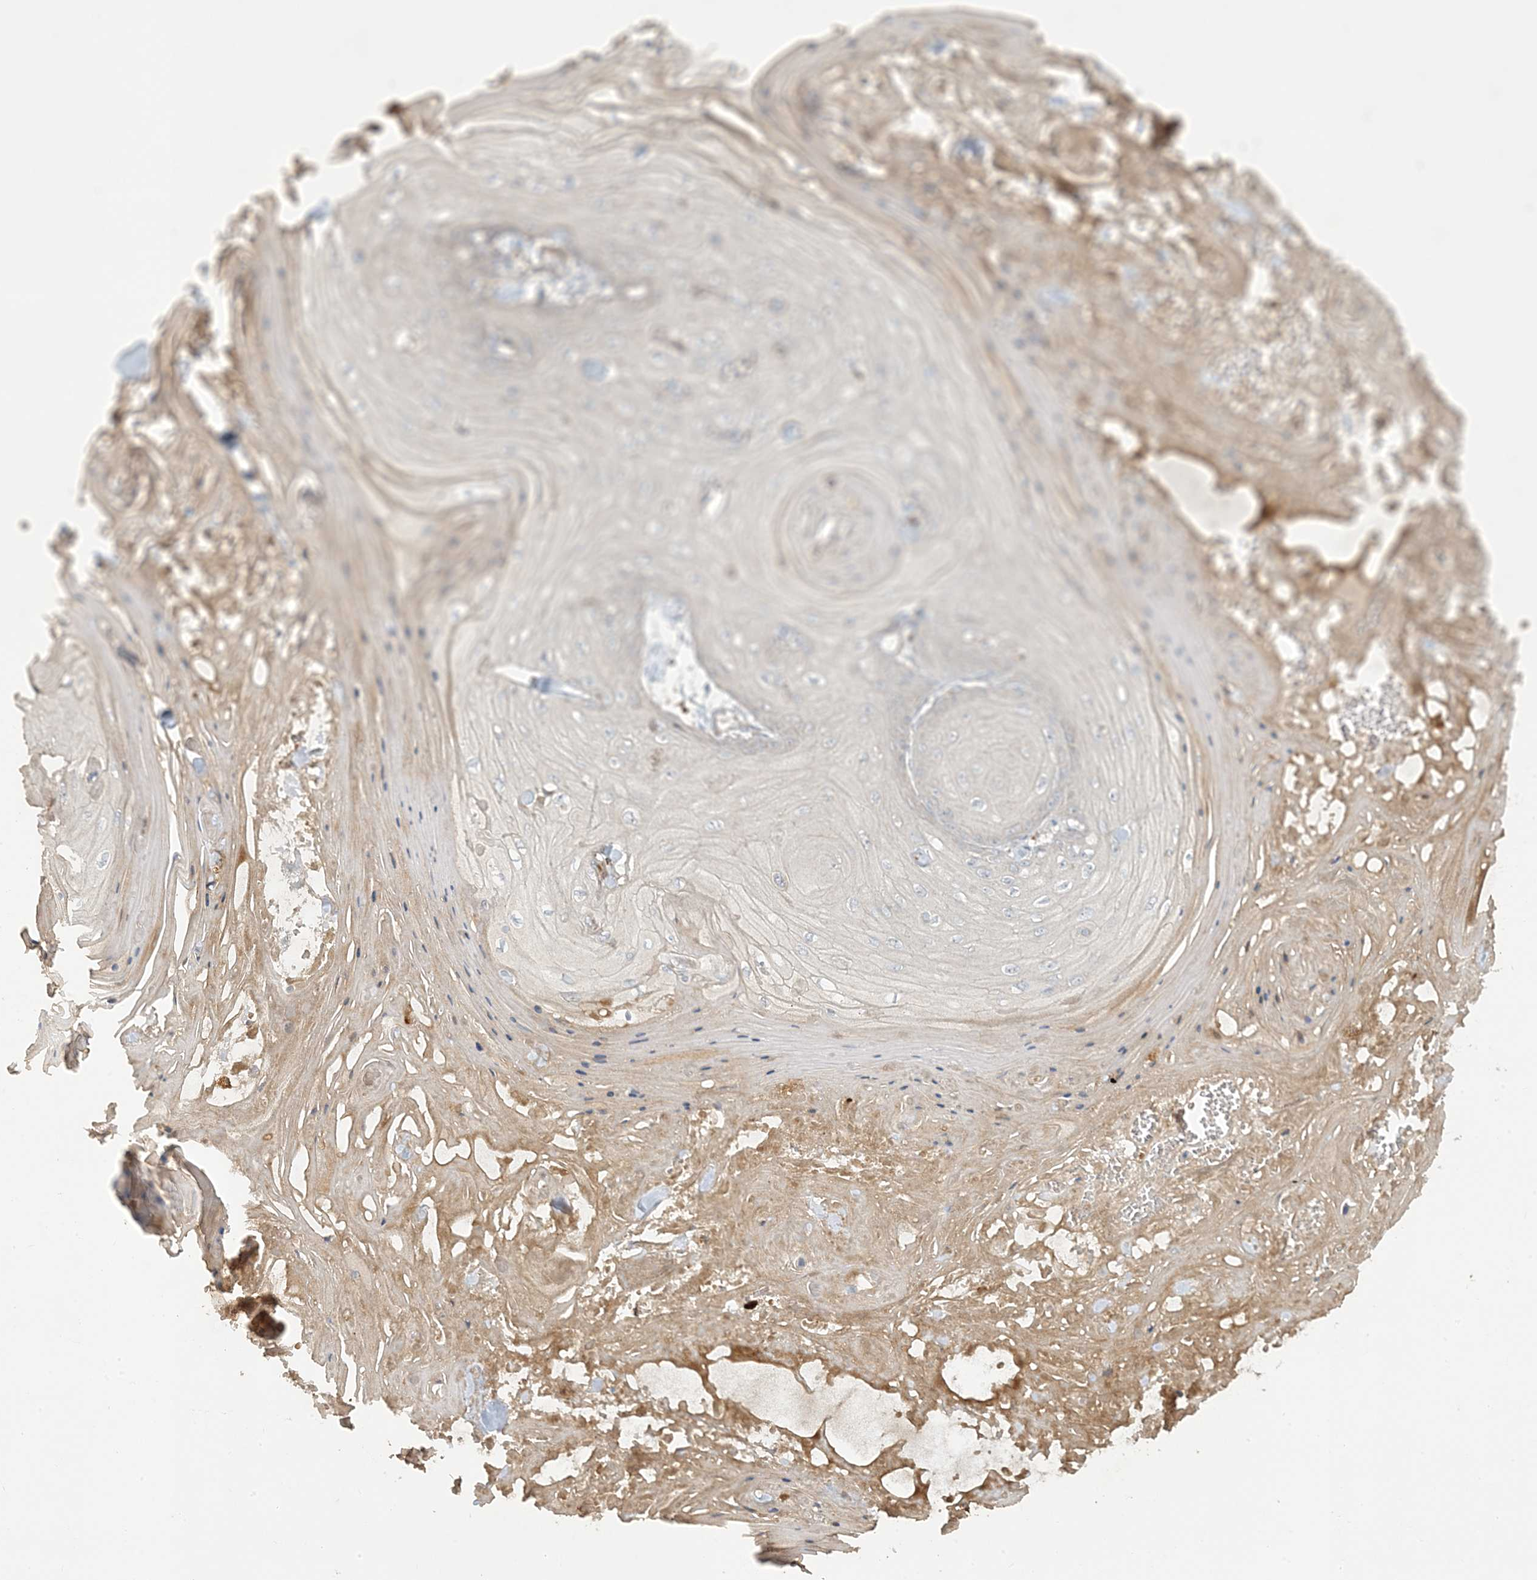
{"staining": {"intensity": "moderate", "quantity": "<25%", "location": "cytoplasmic/membranous"}, "tissue": "skin cancer", "cell_type": "Tumor cells", "image_type": "cancer", "snomed": [{"axis": "morphology", "description": "Squamous cell carcinoma, NOS"}, {"axis": "topography", "description": "Skin"}], "caption": "The histopathology image exhibits immunohistochemical staining of squamous cell carcinoma (skin). There is moderate cytoplasmic/membranous expression is present in approximately <25% of tumor cells.", "gene": "LTN1", "patient": {"sex": "male", "age": 74}}